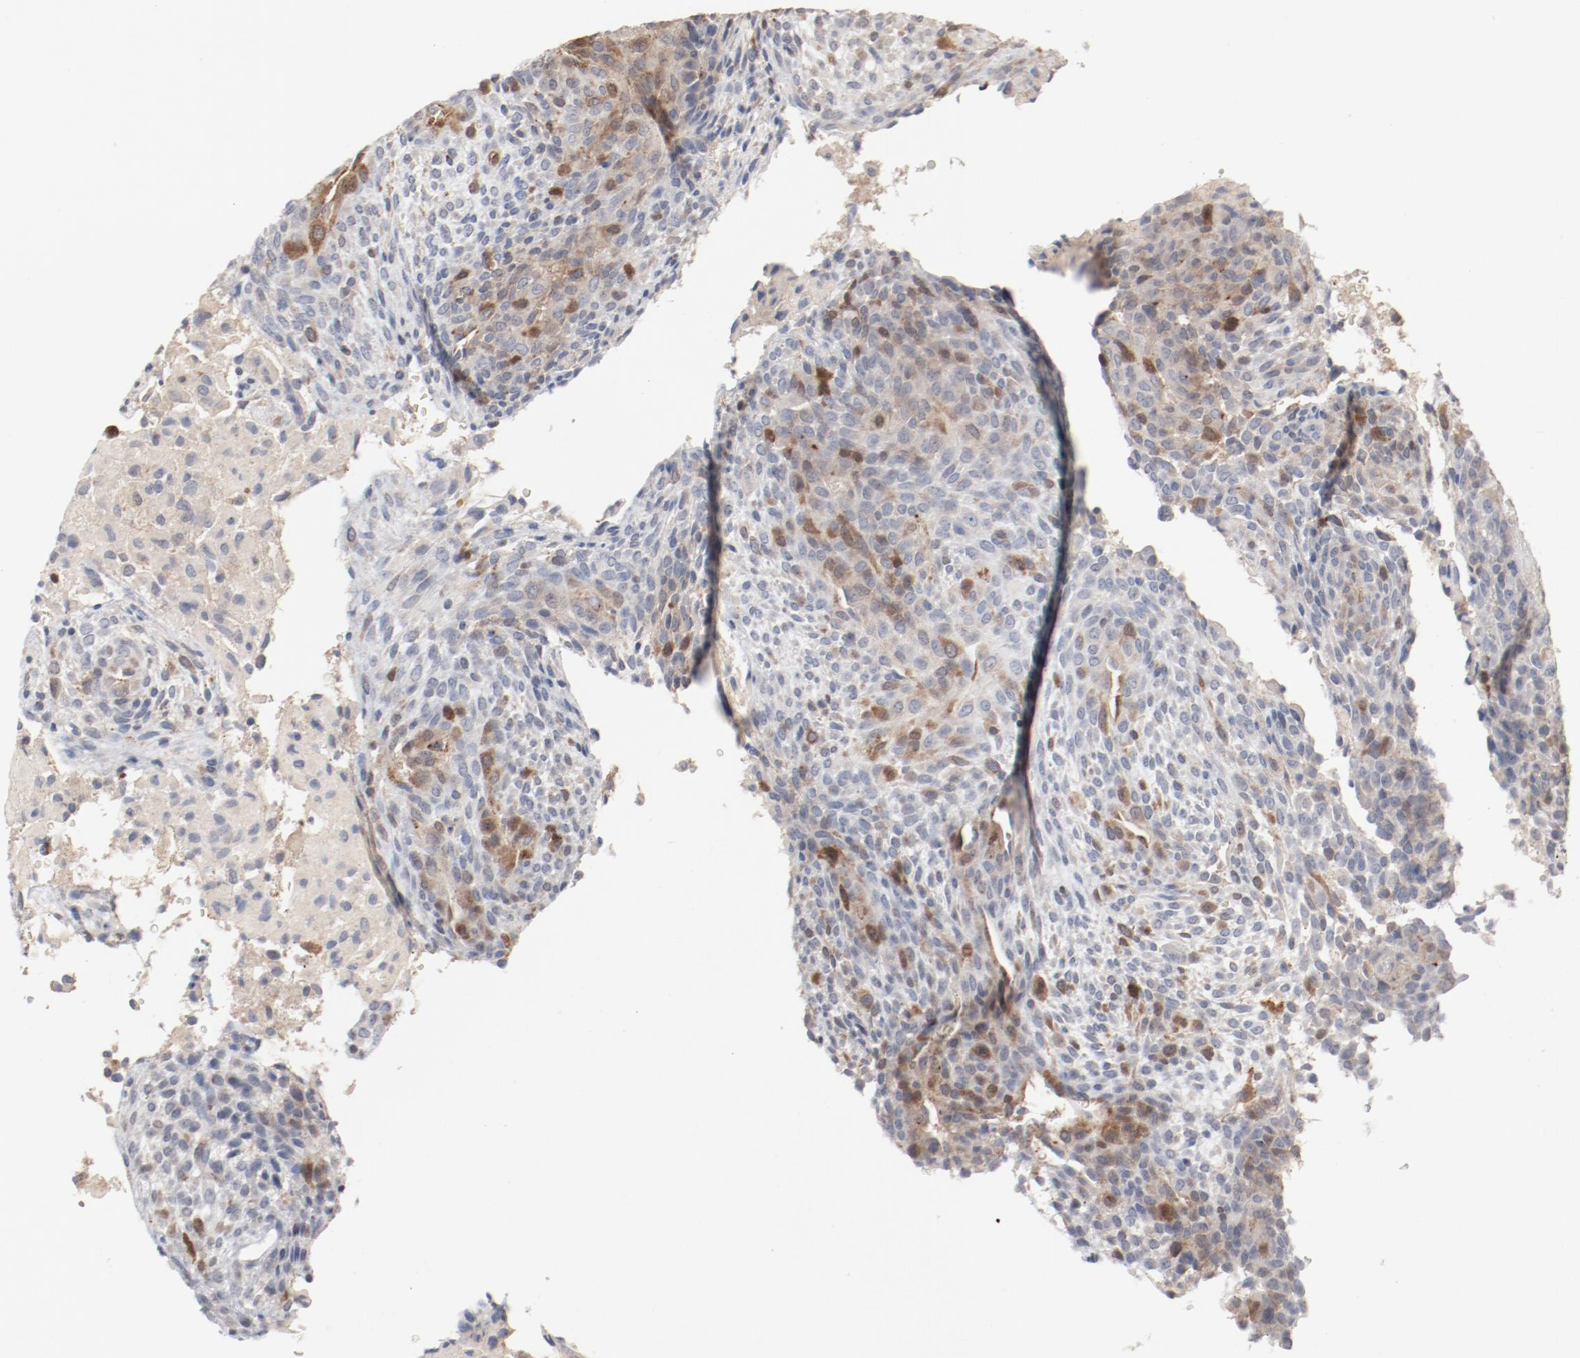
{"staining": {"intensity": "moderate", "quantity": "25%-75%", "location": "cytoplasmic/membranous,nuclear"}, "tissue": "glioma", "cell_type": "Tumor cells", "image_type": "cancer", "snomed": [{"axis": "morphology", "description": "Glioma, malignant, High grade"}, {"axis": "topography", "description": "Cerebral cortex"}], "caption": "Immunohistochemistry staining of malignant glioma (high-grade), which displays medium levels of moderate cytoplasmic/membranous and nuclear expression in about 25%-75% of tumor cells indicating moderate cytoplasmic/membranous and nuclear protein positivity. The staining was performed using DAB (3,3'-diaminobenzidine) (brown) for protein detection and nuclei were counterstained in hematoxylin (blue).", "gene": "CDK1", "patient": {"sex": "female", "age": 55}}